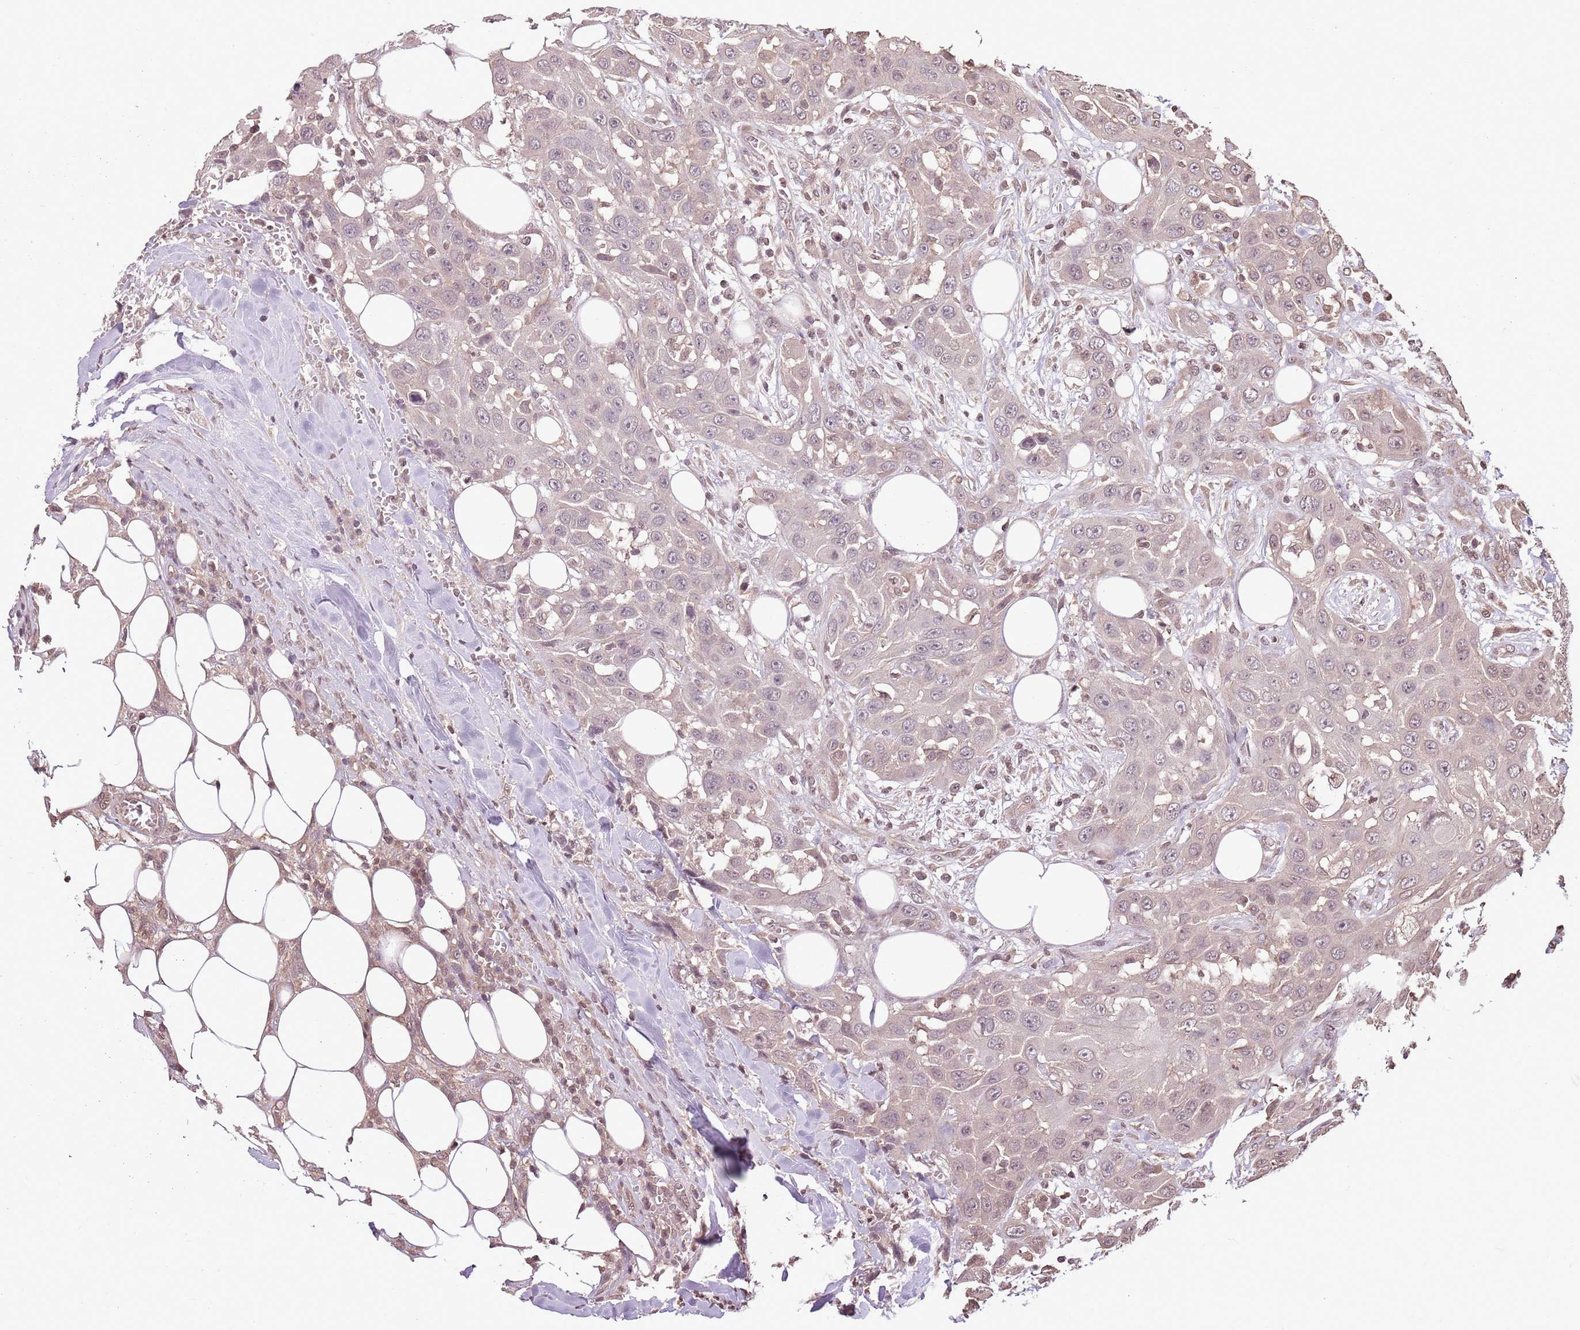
{"staining": {"intensity": "weak", "quantity": "<25%", "location": "nuclear"}, "tissue": "head and neck cancer", "cell_type": "Tumor cells", "image_type": "cancer", "snomed": [{"axis": "morphology", "description": "Squamous cell carcinoma, NOS"}, {"axis": "topography", "description": "Head-Neck"}], "caption": "Immunohistochemical staining of head and neck cancer (squamous cell carcinoma) exhibits no significant positivity in tumor cells.", "gene": "CAPN9", "patient": {"sex": "male", "age": 81}}